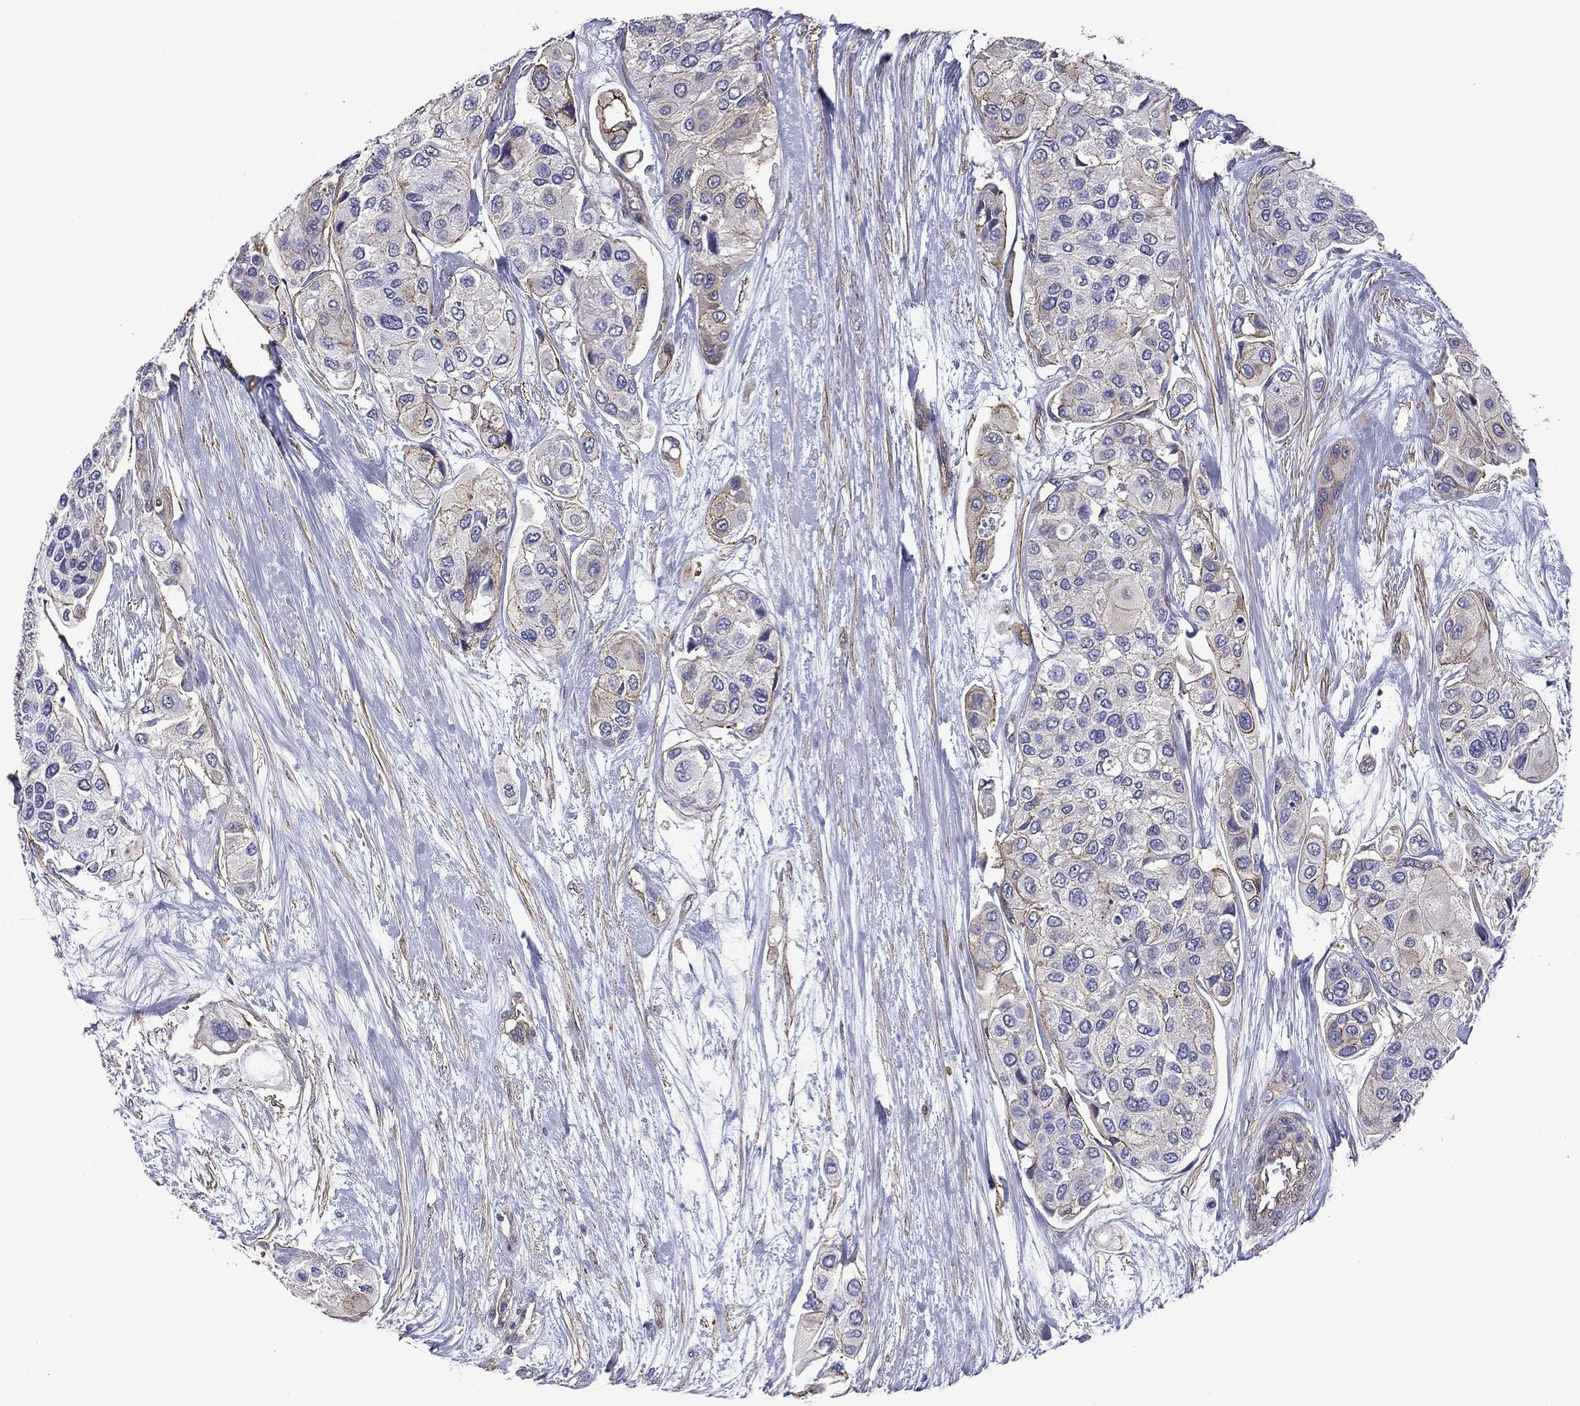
{"staining": {"intensity": "strong", "quantity": "<25%", "location": "cytoplasmic/membranous"}, "tissue": "urothelial cancer", "cell_type": "Tumor cells", "image_type": "cancer", "snomed": [{"axis": "morphology", "description": "Urothelial carcinoma, High grade"}, {"axis": "topography", "description": "Urinary bladder"}], "caption": "Protein analysis of urothelial carcinoma (high-grade) tissue displays strong cytoplasmic/membranous staining in about <25% of tumor cells. (IHC, brightfield microscopy, high magnification).", "gene": "TCHH", "patient": {"sex": "male", "age": 77}}